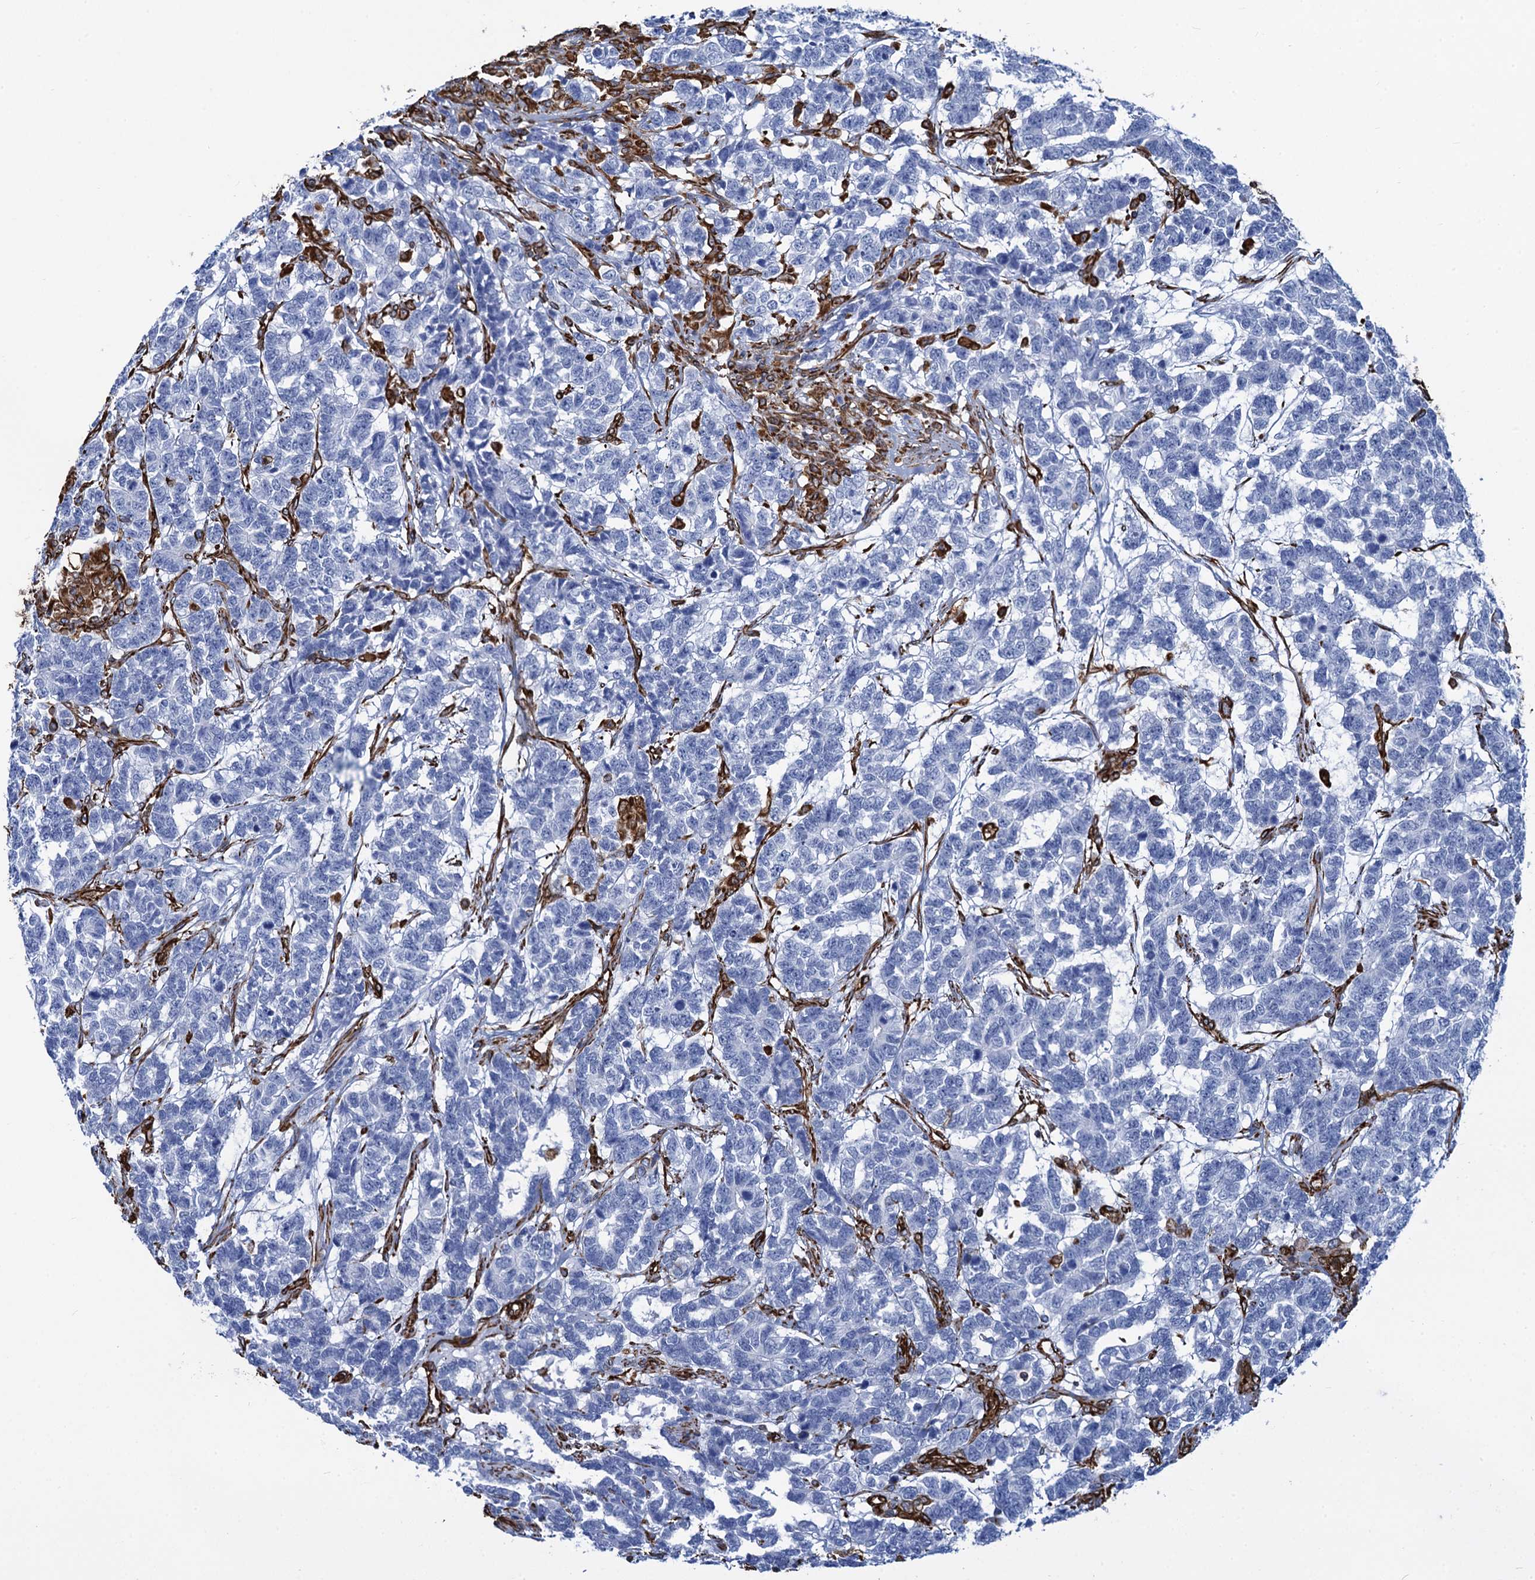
{"staining": {"intensity": "negative", "quantity": "none", "location": "none"}, "tissue": "testis cancer", "cell_type": "Tumor cells", "image_type": "cancer", "snomed": [{"axis": "morphology", "description": "Carcinoma, Embryonal, NOS"}, {"axis": "topography", "description": "Testis"}], "caption": "The image exhibits no significant staining in tumor cells of testis embryonal carcinoma.", "gene": "PGM2", "patient": {"sex": "male", "age": 26}}